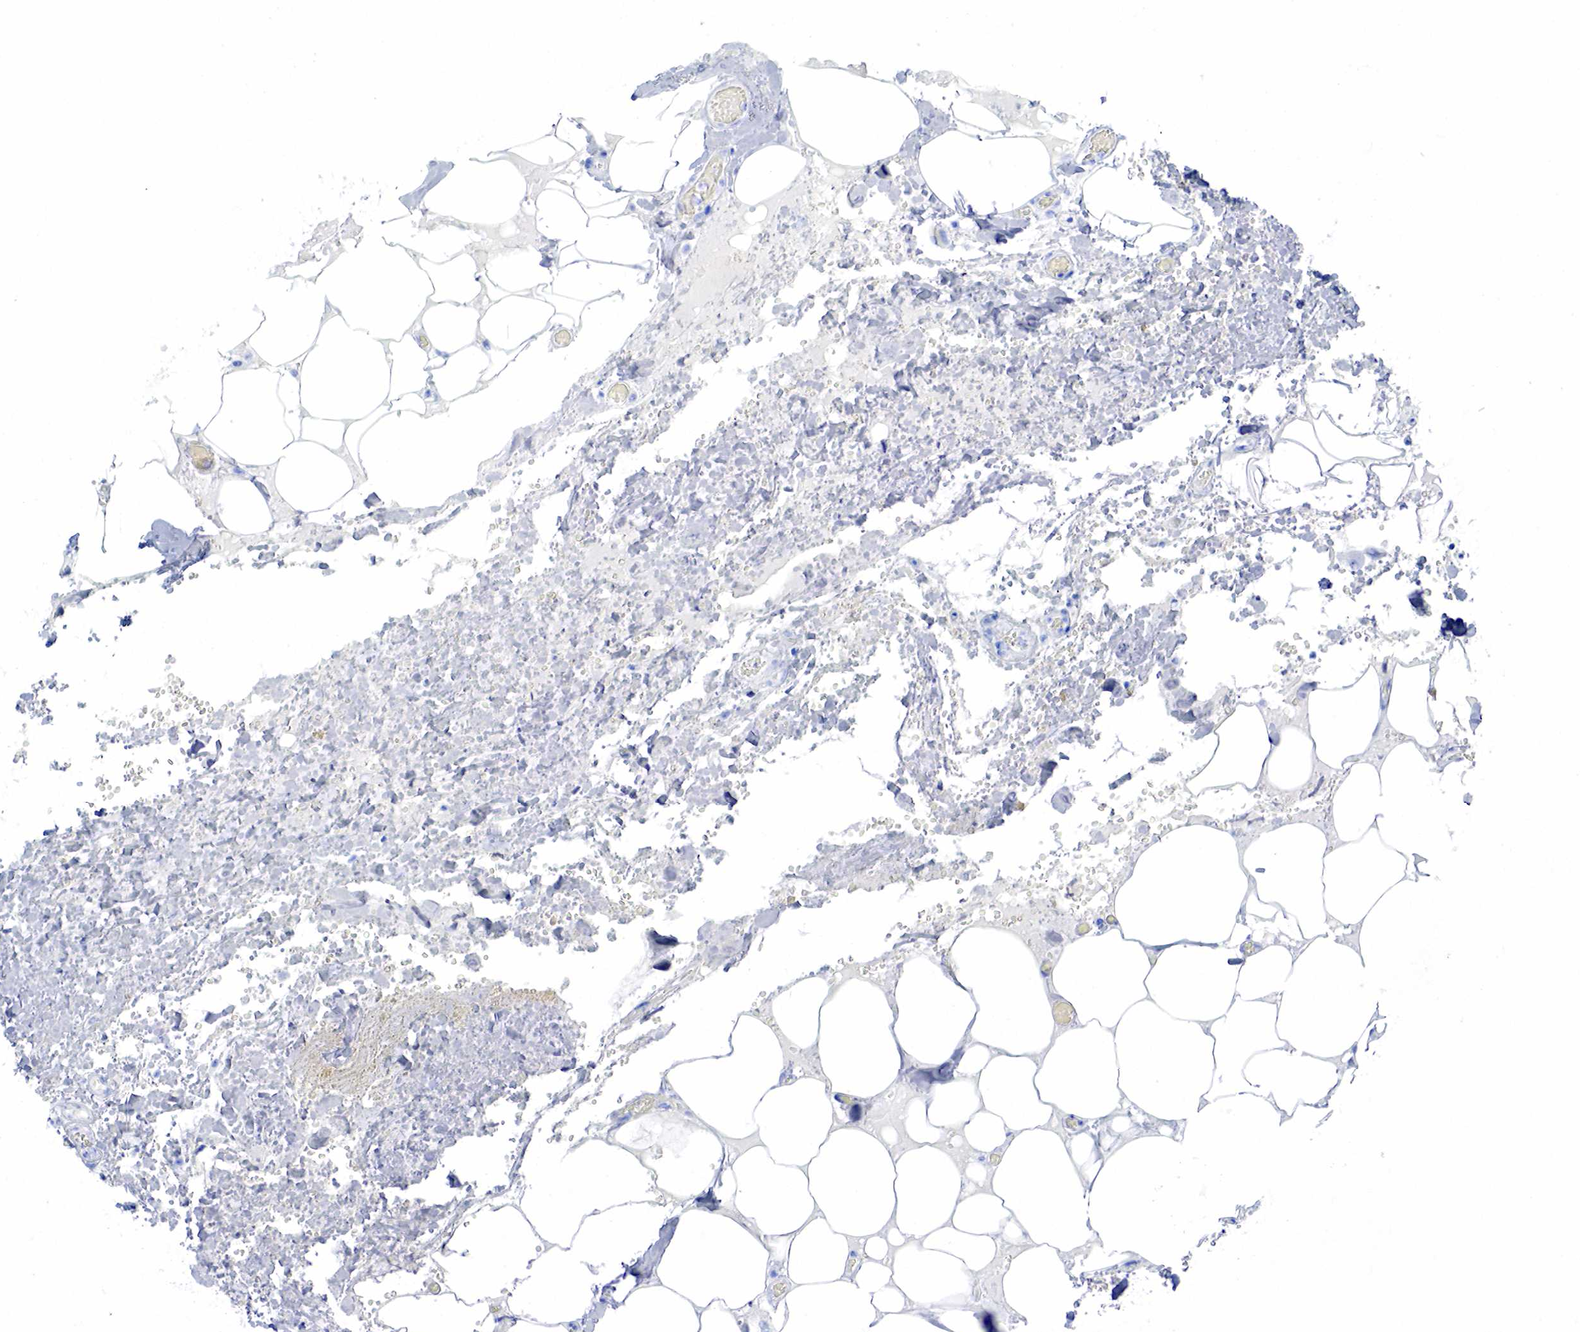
{"staining": {"intensity": "negative", "quantity": "none", "location": "none"}, "tissue": "smooth muscle", "cell_type": "Smooth muscle cells", "image_type": "normal", "snomed": [{"axis": "morphology", "description": "Normal tissue, NOS"}, {"axis": "topography", "description": "Uterus"}], "caption": "DAB immunohistochemical staining of normal human smooth muscle displays no significant positivity in smooth muscle cells. Nuclei are stained in blue.", "gene": "INHA", "patient": {"sex": "female", "age": 56}}